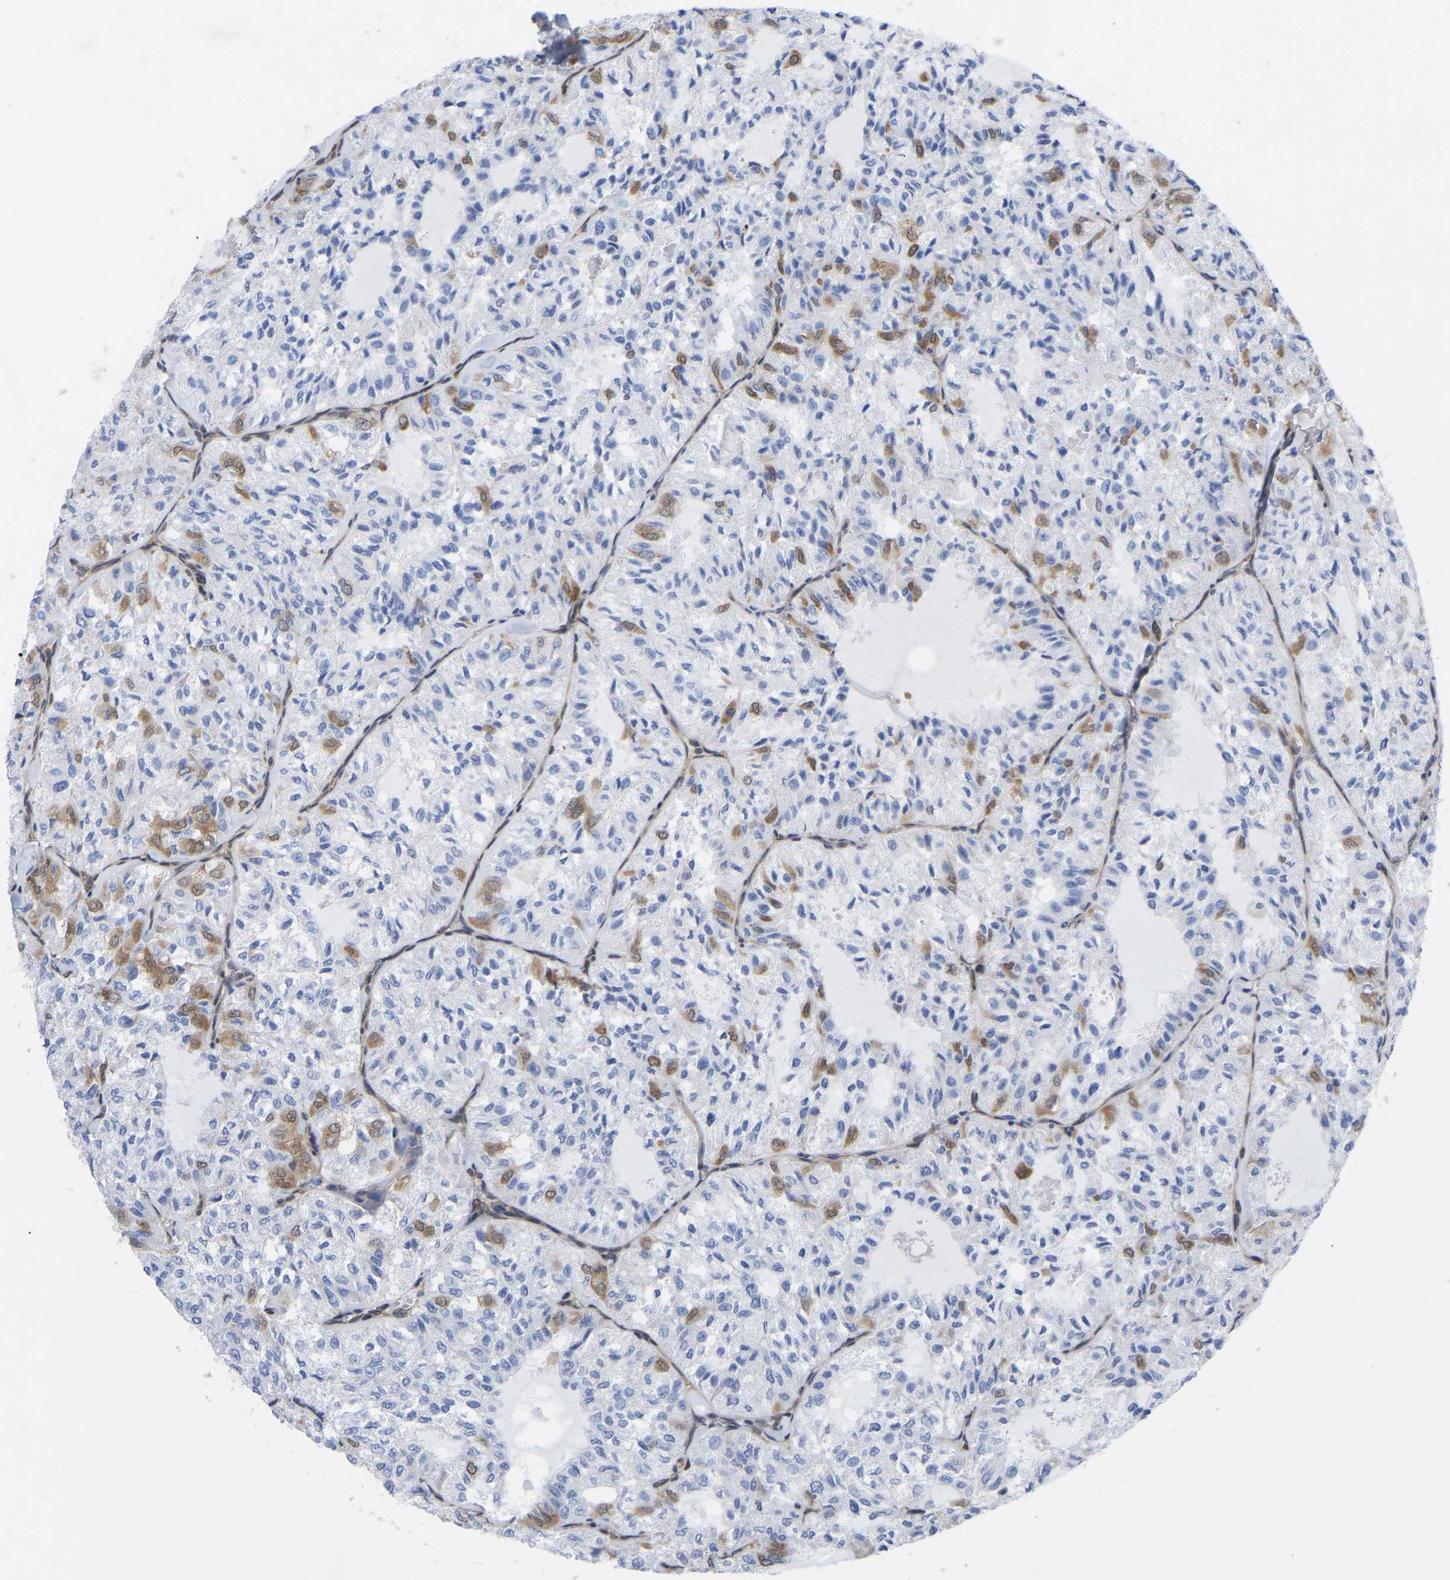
{"staining": {"intensity": "moderate", "quantity": "<25%", "location": "cytoplasmic/membranous"}, "tissue": "thyroid cancer", "cell_type": "Tumor cells", "image_type": "cancer", "snomed": [{"axis": "morphology", "description": "Follicular adenoma carcinoma, NOS"}, {"axis": "topography", "description": "Thyroid gland"}], "caption": "Immunohistochemistry image of human follicular adenoma carcinoma (thyroid) stained for a protein (brown), which exhibits low levels of moderate cytoplasmic/membranous expression in approximately <25% of tumor cells.", "gene": "UBE4B", "patient": {"sex": "male", "age": 75}}